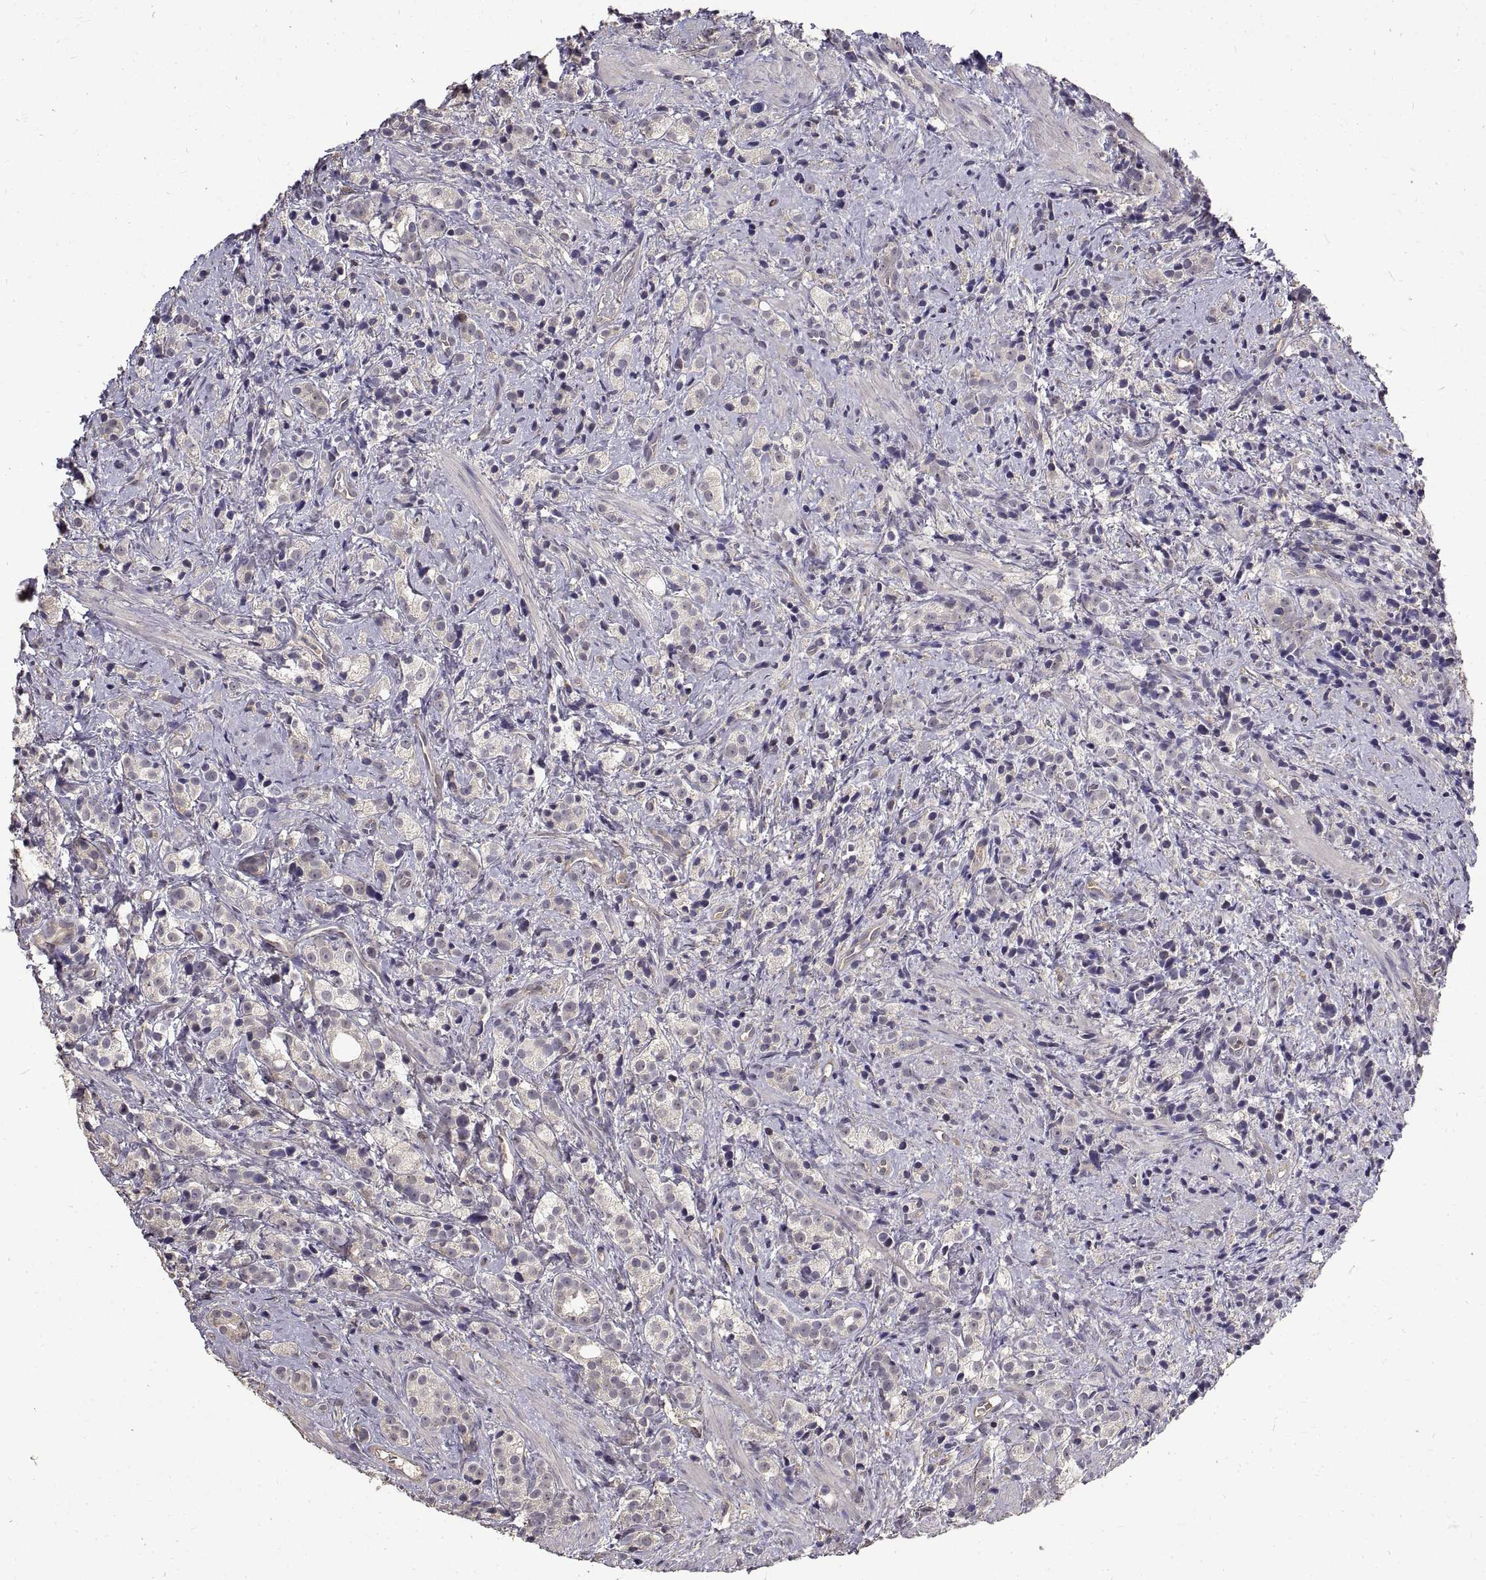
{"staining": {"intensity": "negative", "quantity": "none", "location": "none"}, "tissue": "prostate cancer", "cell_type": "Tumor cells", "image_type": "cancer", "snomed": [{"axis": "morphology", "description": "Adenocarcinoma, High grade"}, {"axis": "topography", "description": "Prostate"}], "caption": "Tumor cells show no significant protein expression in high-grade adenocarcinoma (prostate).", "gene": "PEA15", "patient": {"sex": "male", "age": 53}}